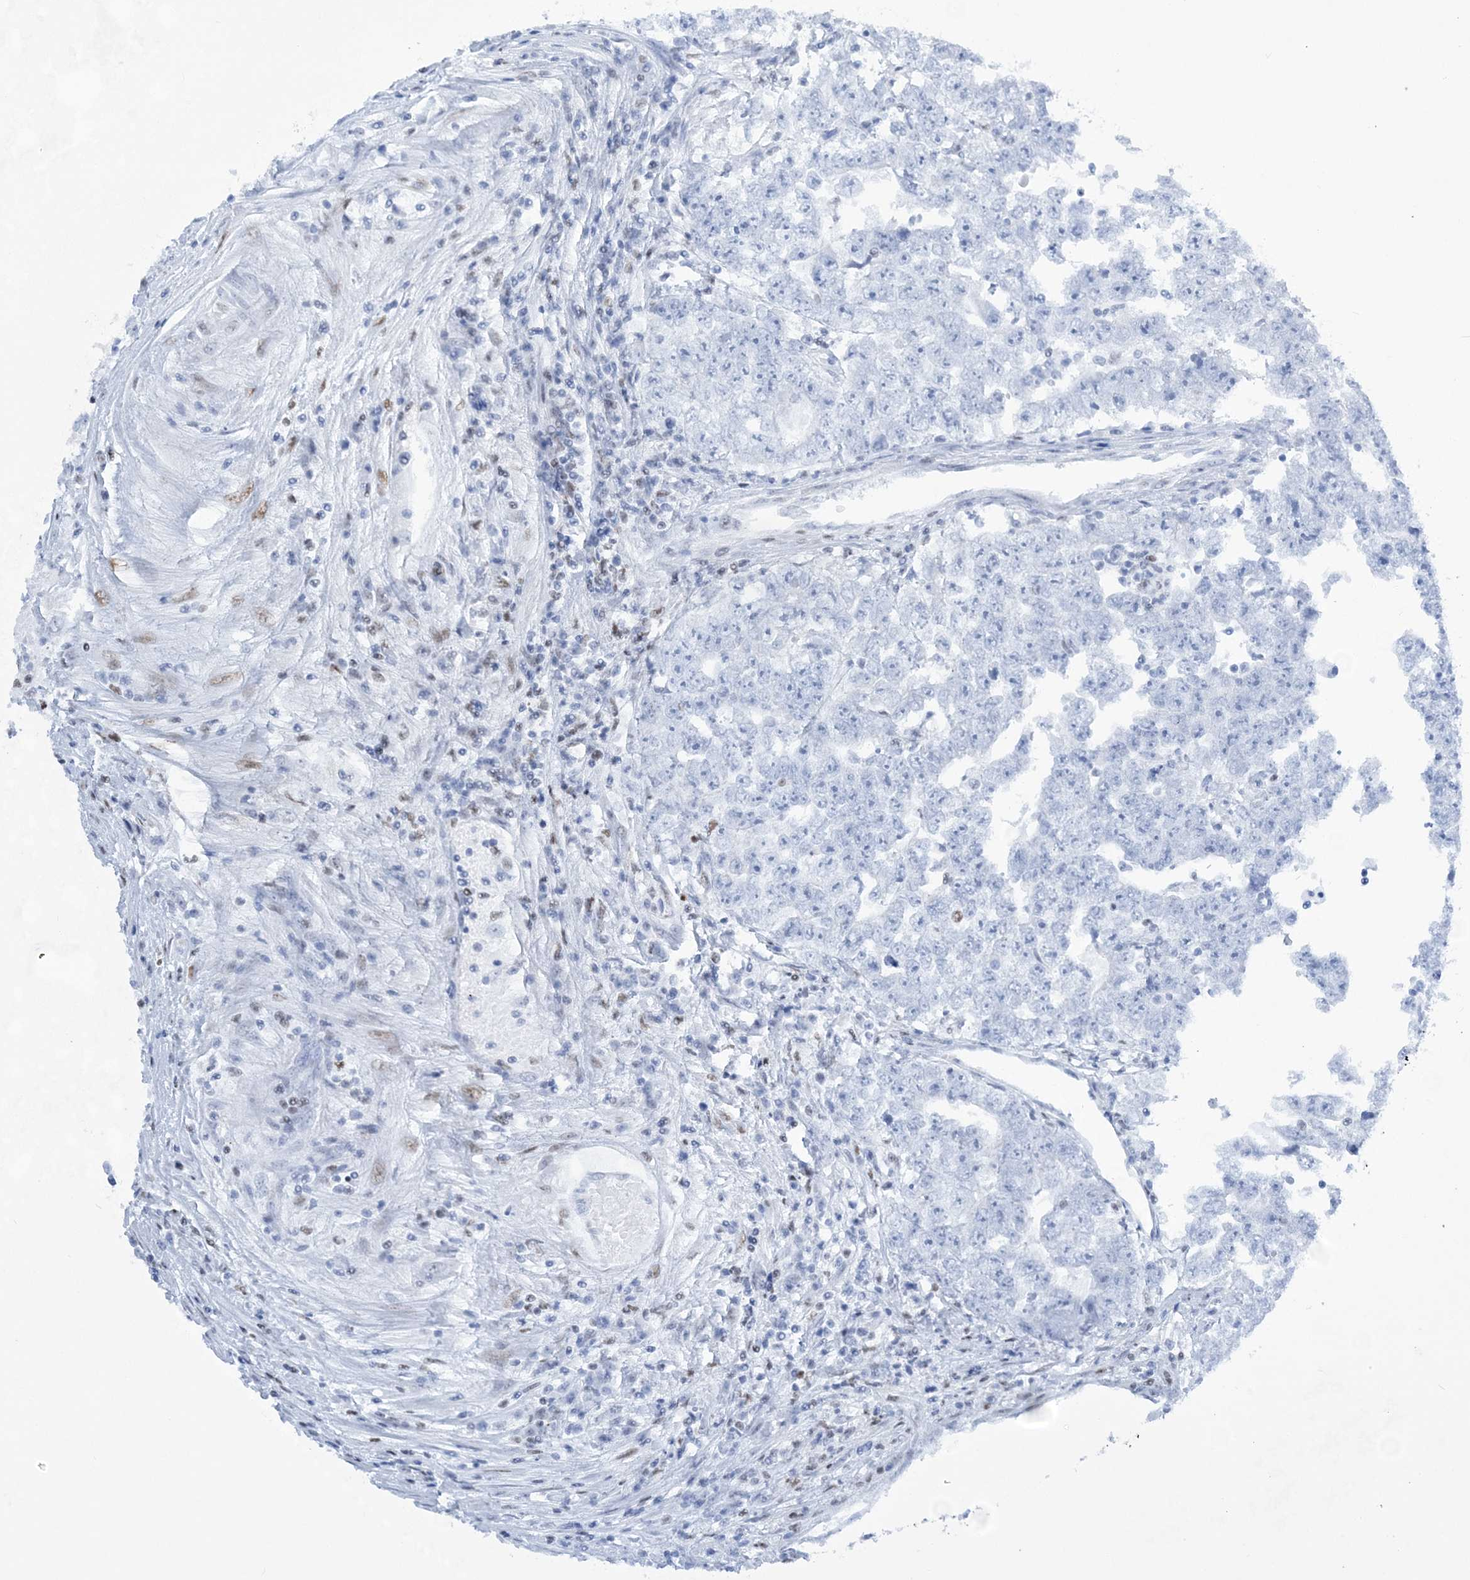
{"staining": {"intensity": "negative", "quantity": "none", "location": "none"}, "tissue": "testis cancer", "cell_type": "Tumor cells", "image_type": "cancer", "snomed": [{"axis": "morphology", "description": "Carcinoma, Embryonal, NOS"}, {"axis": "topography", "description": "Testis"}], "caption": "A high-resolution histopathology image shows immunohistochemistry staining of testis embryonal carcinoma, which shows no significant staining in tumor cells.", "gene": "ZBTB7A", "patient": {"sex": "male", "age": 25}}